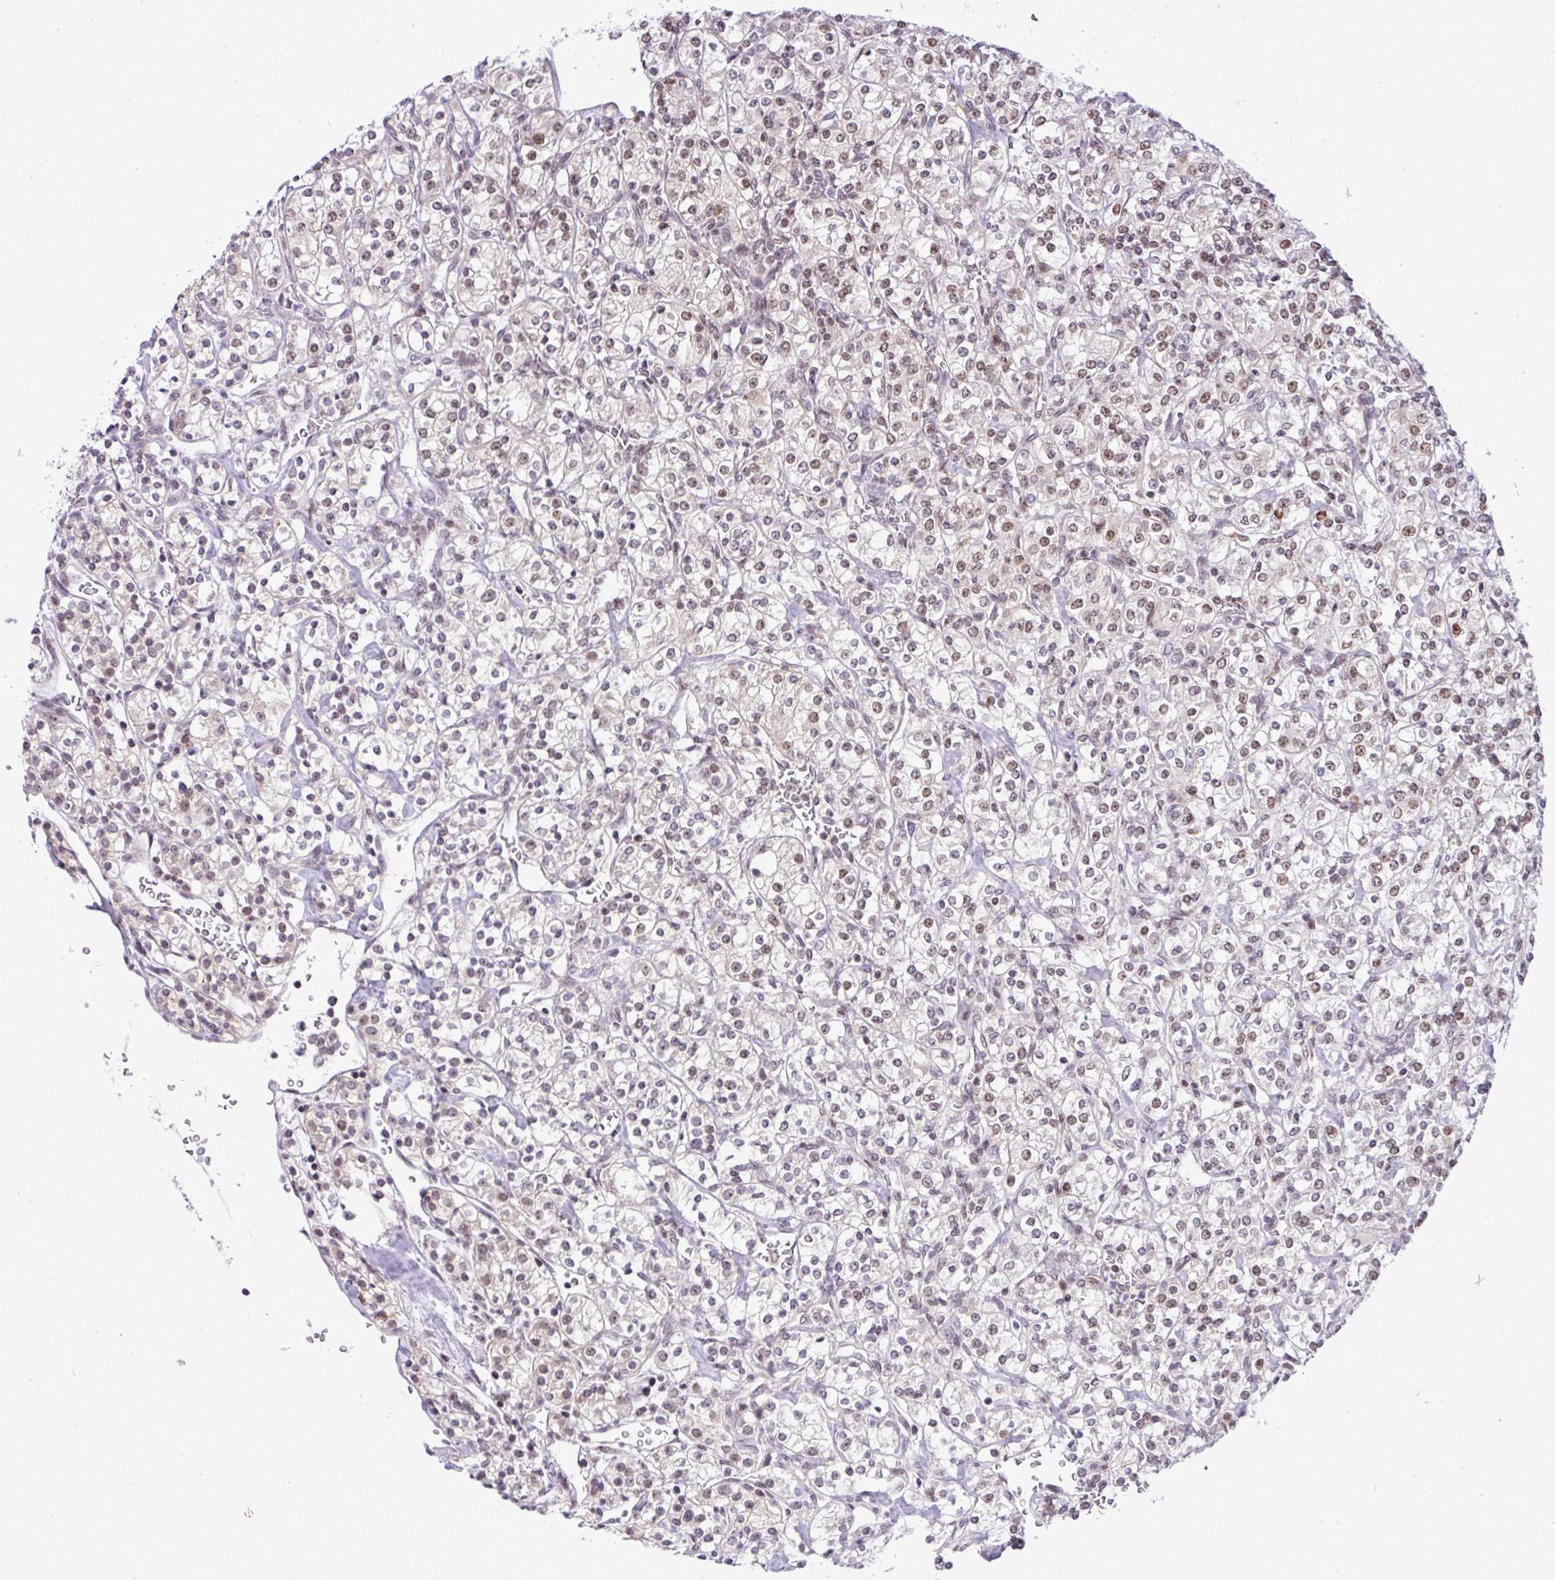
{"staining": {"intensity": "moderate", "quantity": "<25%", "location": "nuclear"}, "tissue": "renal cancer", "cell_type": "Tumor cells", "image_type": "cancer", "snomed": [{"axis": "morphology", "description": "Adenocarcinoma, NOS"}, {"axis": "topography", "description": "Kidney"}], "caption": "Adenocarcinoma (renal) tissue shows moderate nuclear staining in approximately <25% of tumor cells", "gene": "CCDC137", "patient": {"sex": "male", "age": 77}}